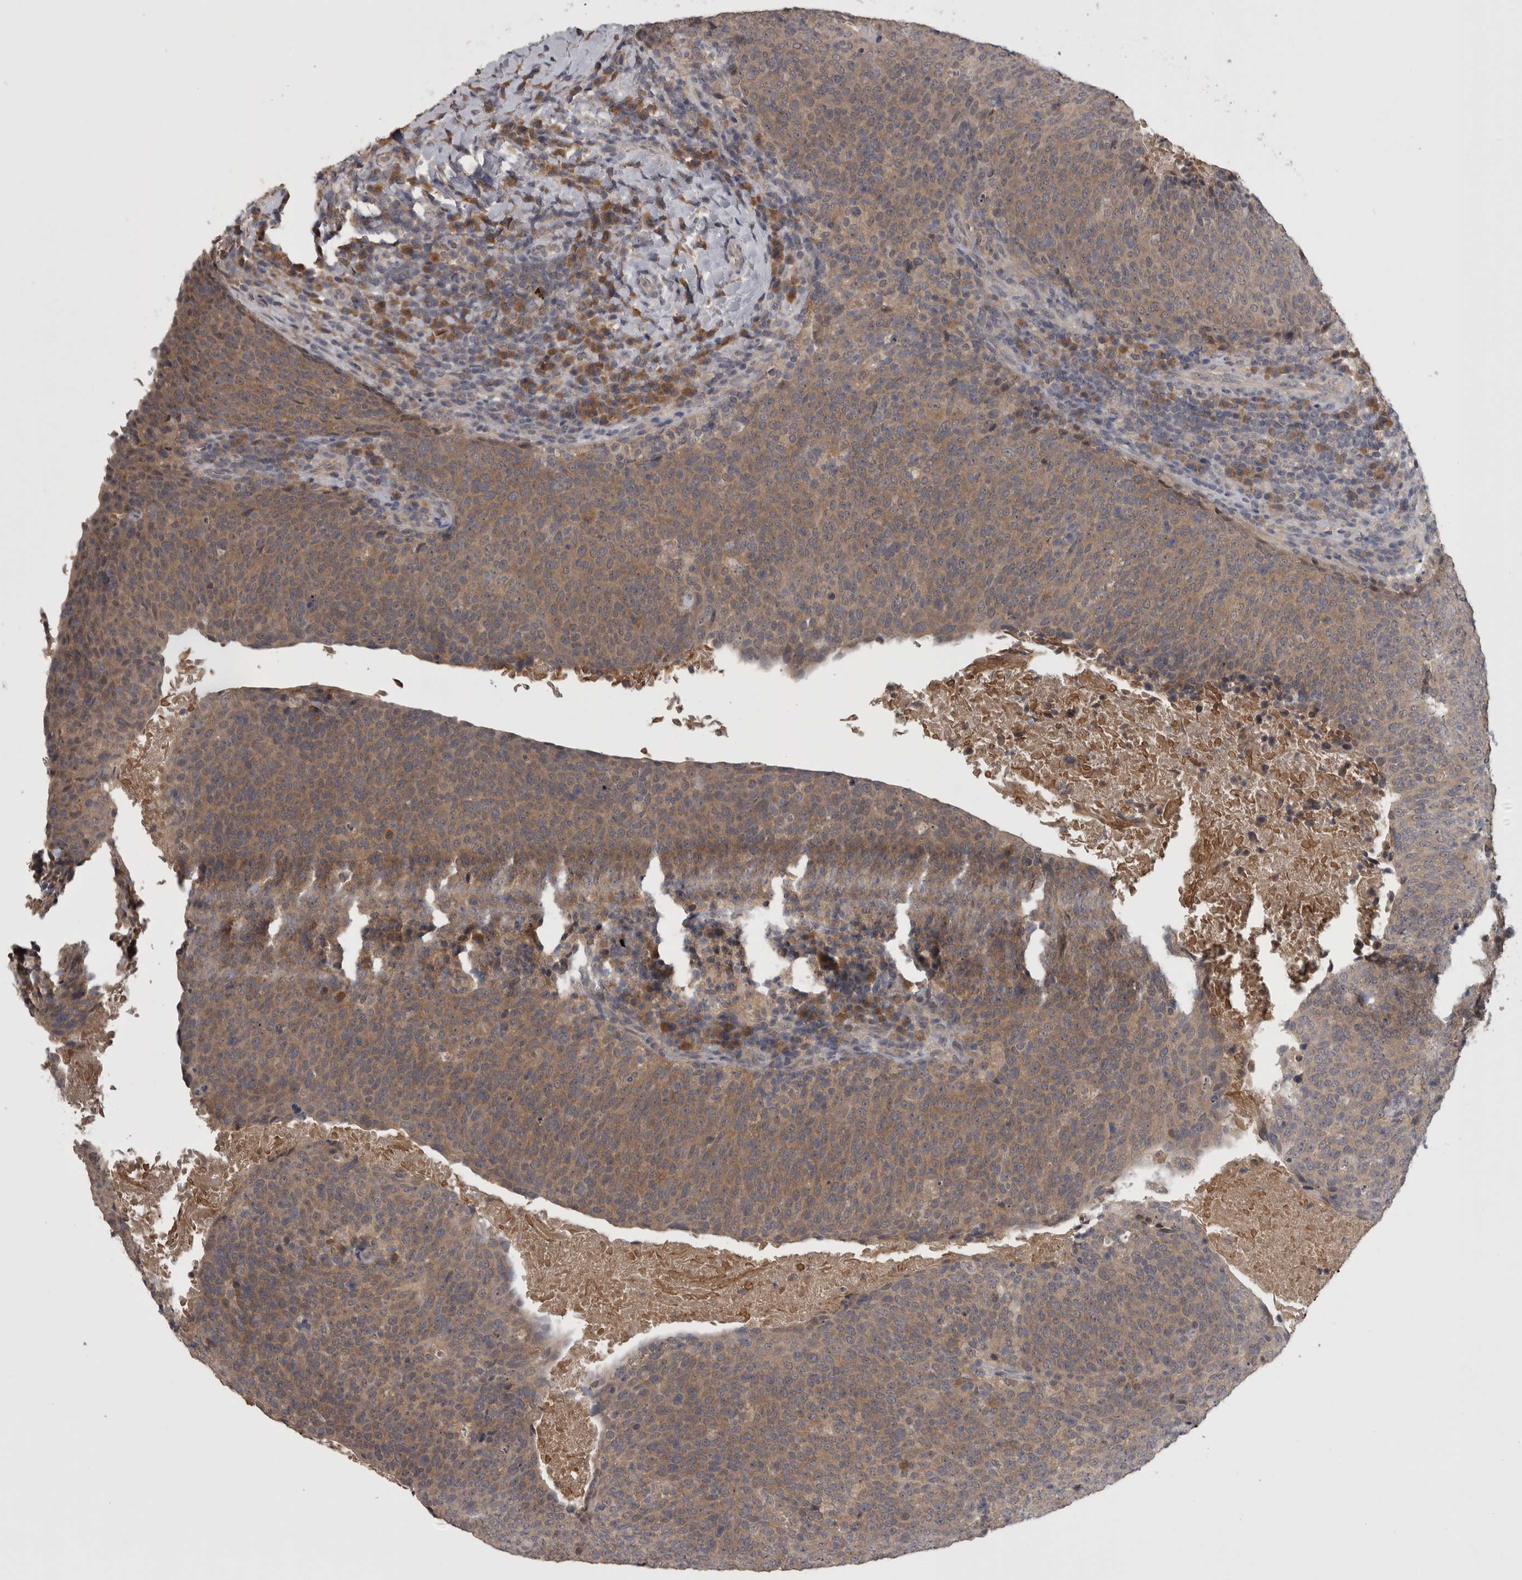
{"staining": {"intensity": "moderate", "quantity": ">75%", "location": "cytoplasmic/membranous"}, "tissue": "head and neck cancer", "cell_type": "Tumor cells", "image_type": "cancer", "snomed": [{"axis": "morphology", "description": "Squamous cell carcinoma, NOS"}, {"axis": "morphology", "description": "Squamous cell carcinoma, metastatic, NOS"}, {"axis": "topography", "description": "Lymph node"}, {"axis": "topography", "description": "Head-Neck"}], "caption": "Immunohistochemistry staining of head and neck cancer (metastatic squamous cell carcinoma), which shows medium levels of moderate cytoplasmic/membranous positivity in approximately >75% of tumor cells indicating moderate cytoplasmic/membranous protein expression. The staining was performed using DAB (brown) for protein detection and nuclei were counterstained in hematoxylin (blue).", "gene": "ZNF114", "patient": {"sex": "male", "age": 62}}